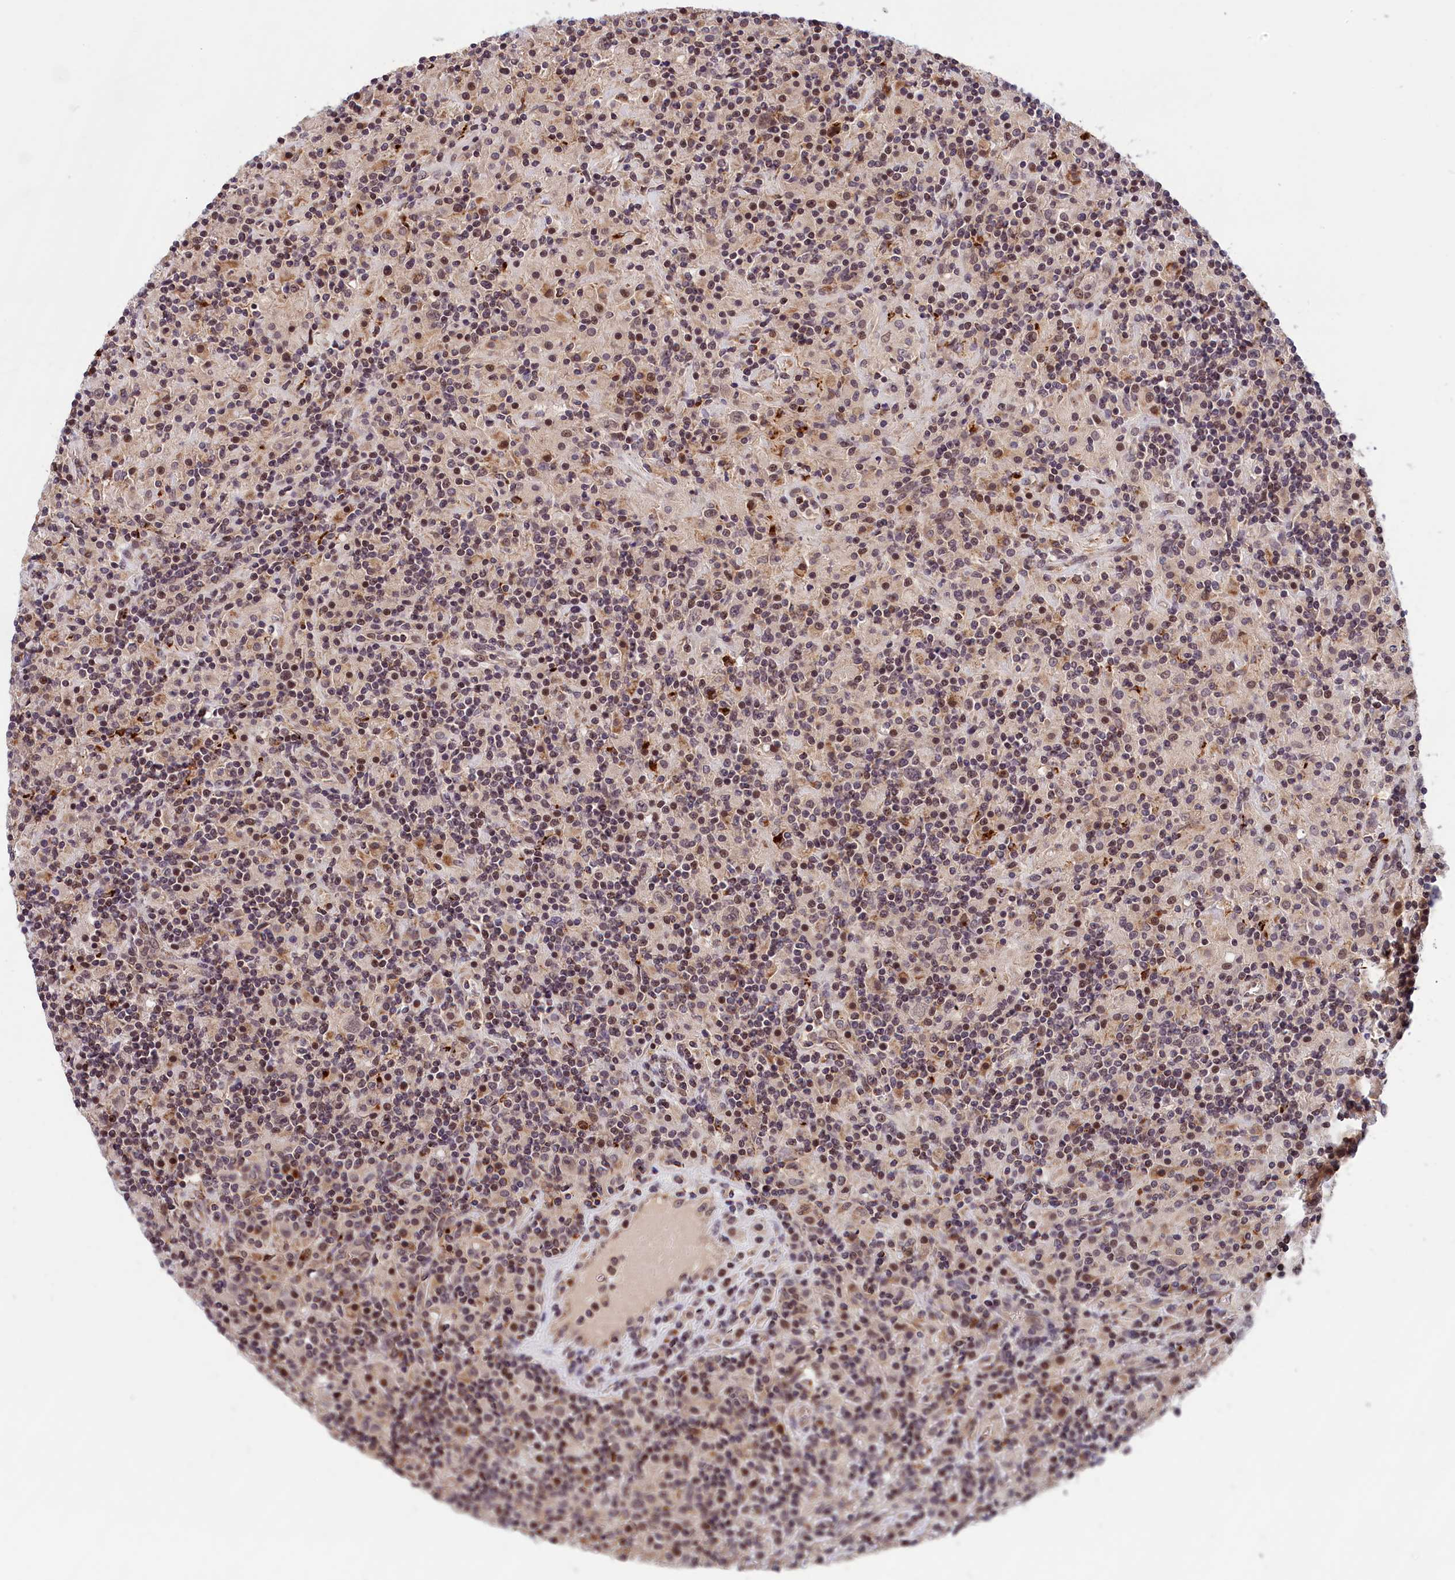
{"staining": {"intensity": "weak", "quantity": "25%-75%", "location": "nuclear"}, "tissue": "lymphoma", "cell_type": "Tumor cells", "image_type": "cancer", "snomed": [{"axis": "morphology", "description": "Hodgkin's disease, NOS"}, {"axis": "topography", "description": "Lymph node"}], "caption": "The micrograph displays a brown stain indicating the presence of a protein in the nuclear of tumor cells in lymphoma.", "gene": "KCNK6", "patient": {"sex": "male", "age": 70}}